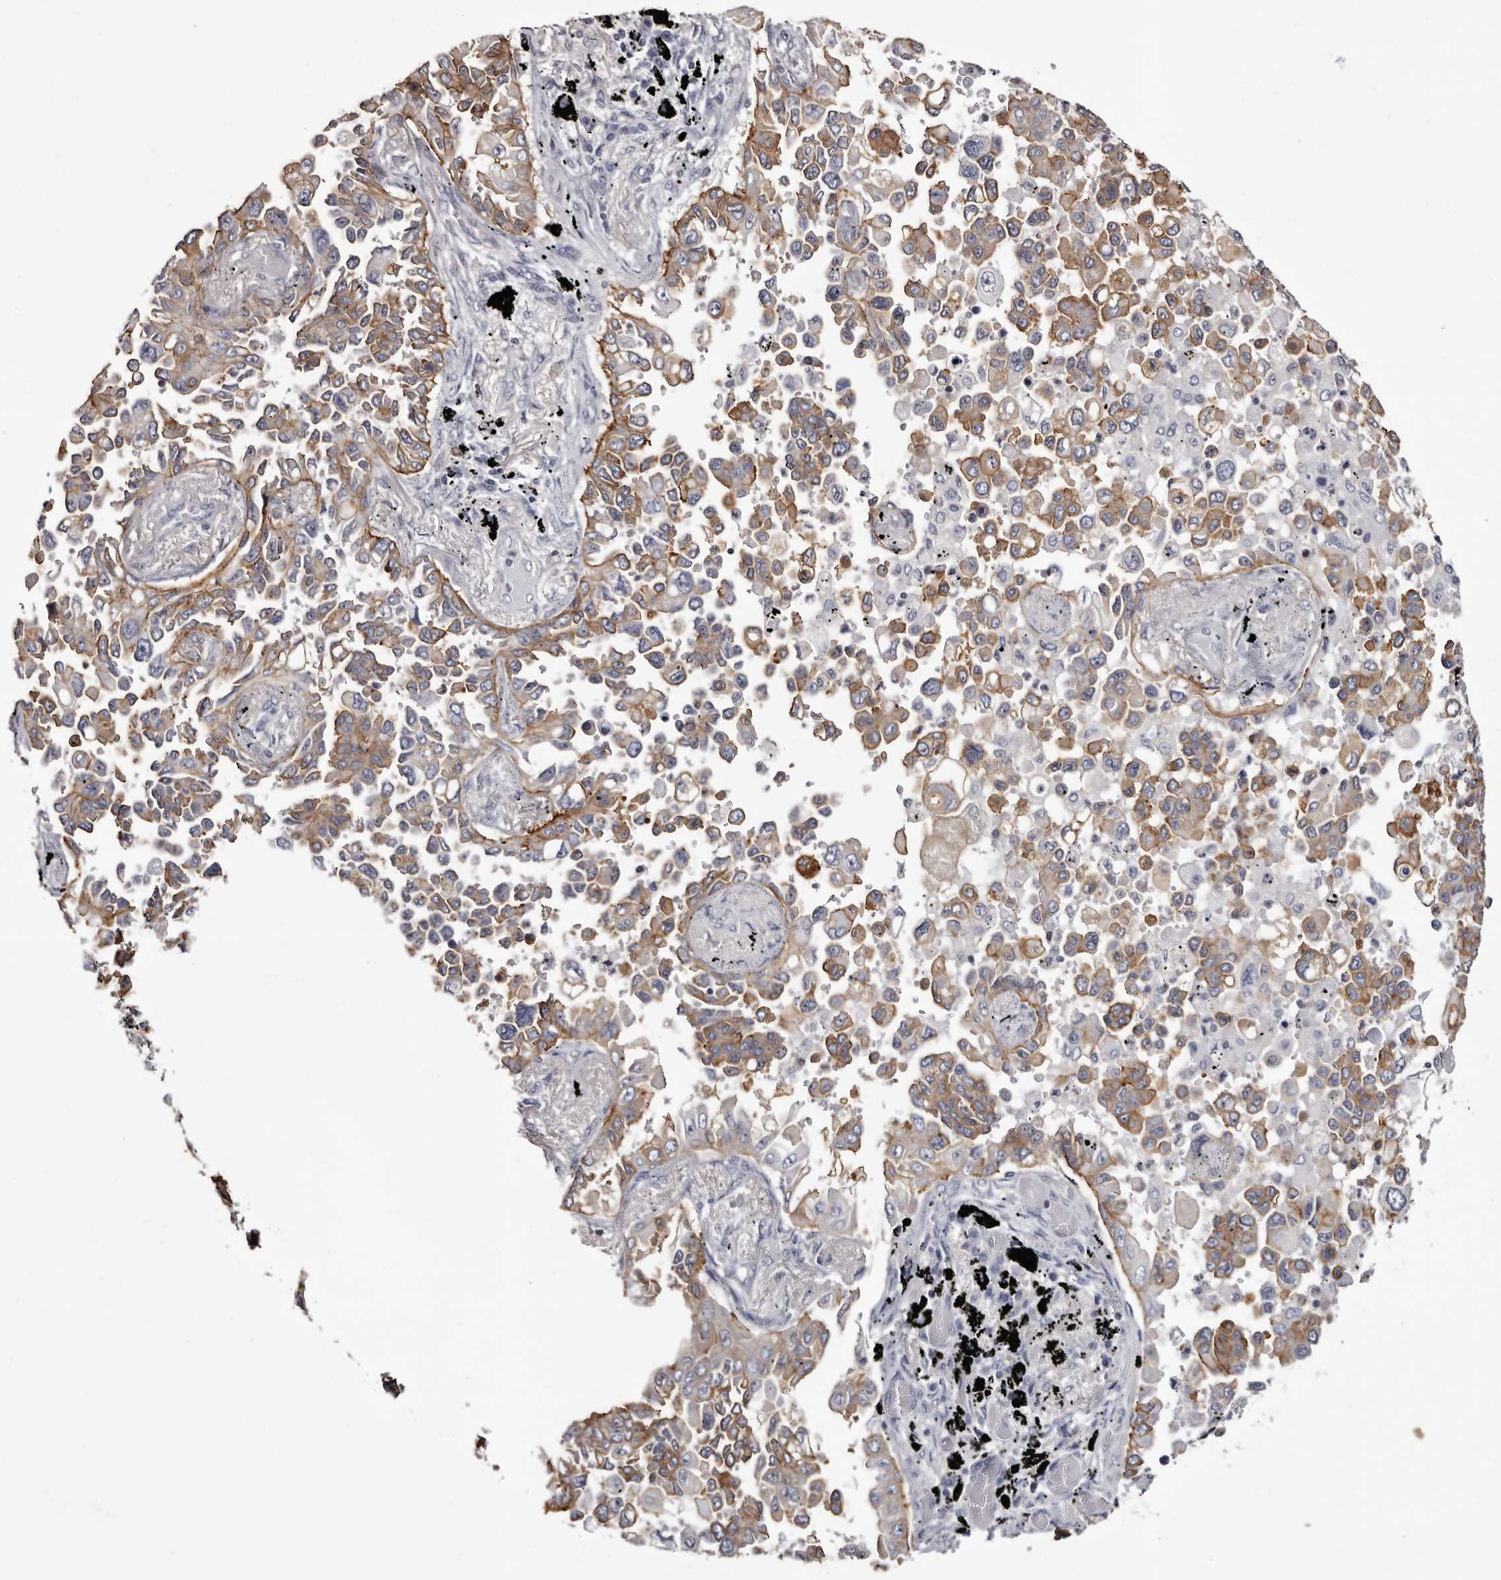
{"staining": {"intensity": "moderate", "quantity": ">75%", "location": "cytoplasmic/membranous"}, "tissue": "lung cancer", "cell_type": "Tumor cells", "image_type": "cancer", "snomed": [{"axis": "morphology", "description": "Adenocarcinoma, NOS"}, {"axis": "topography", "description": "Lung"}], "caption": "Protein expression analysis of lung cancer shows moderate cytoplasmic/membranous expression in about >75% of tumor cells.", "gene": "LAD1", "patient": {"sex": "female", "age": 67}}